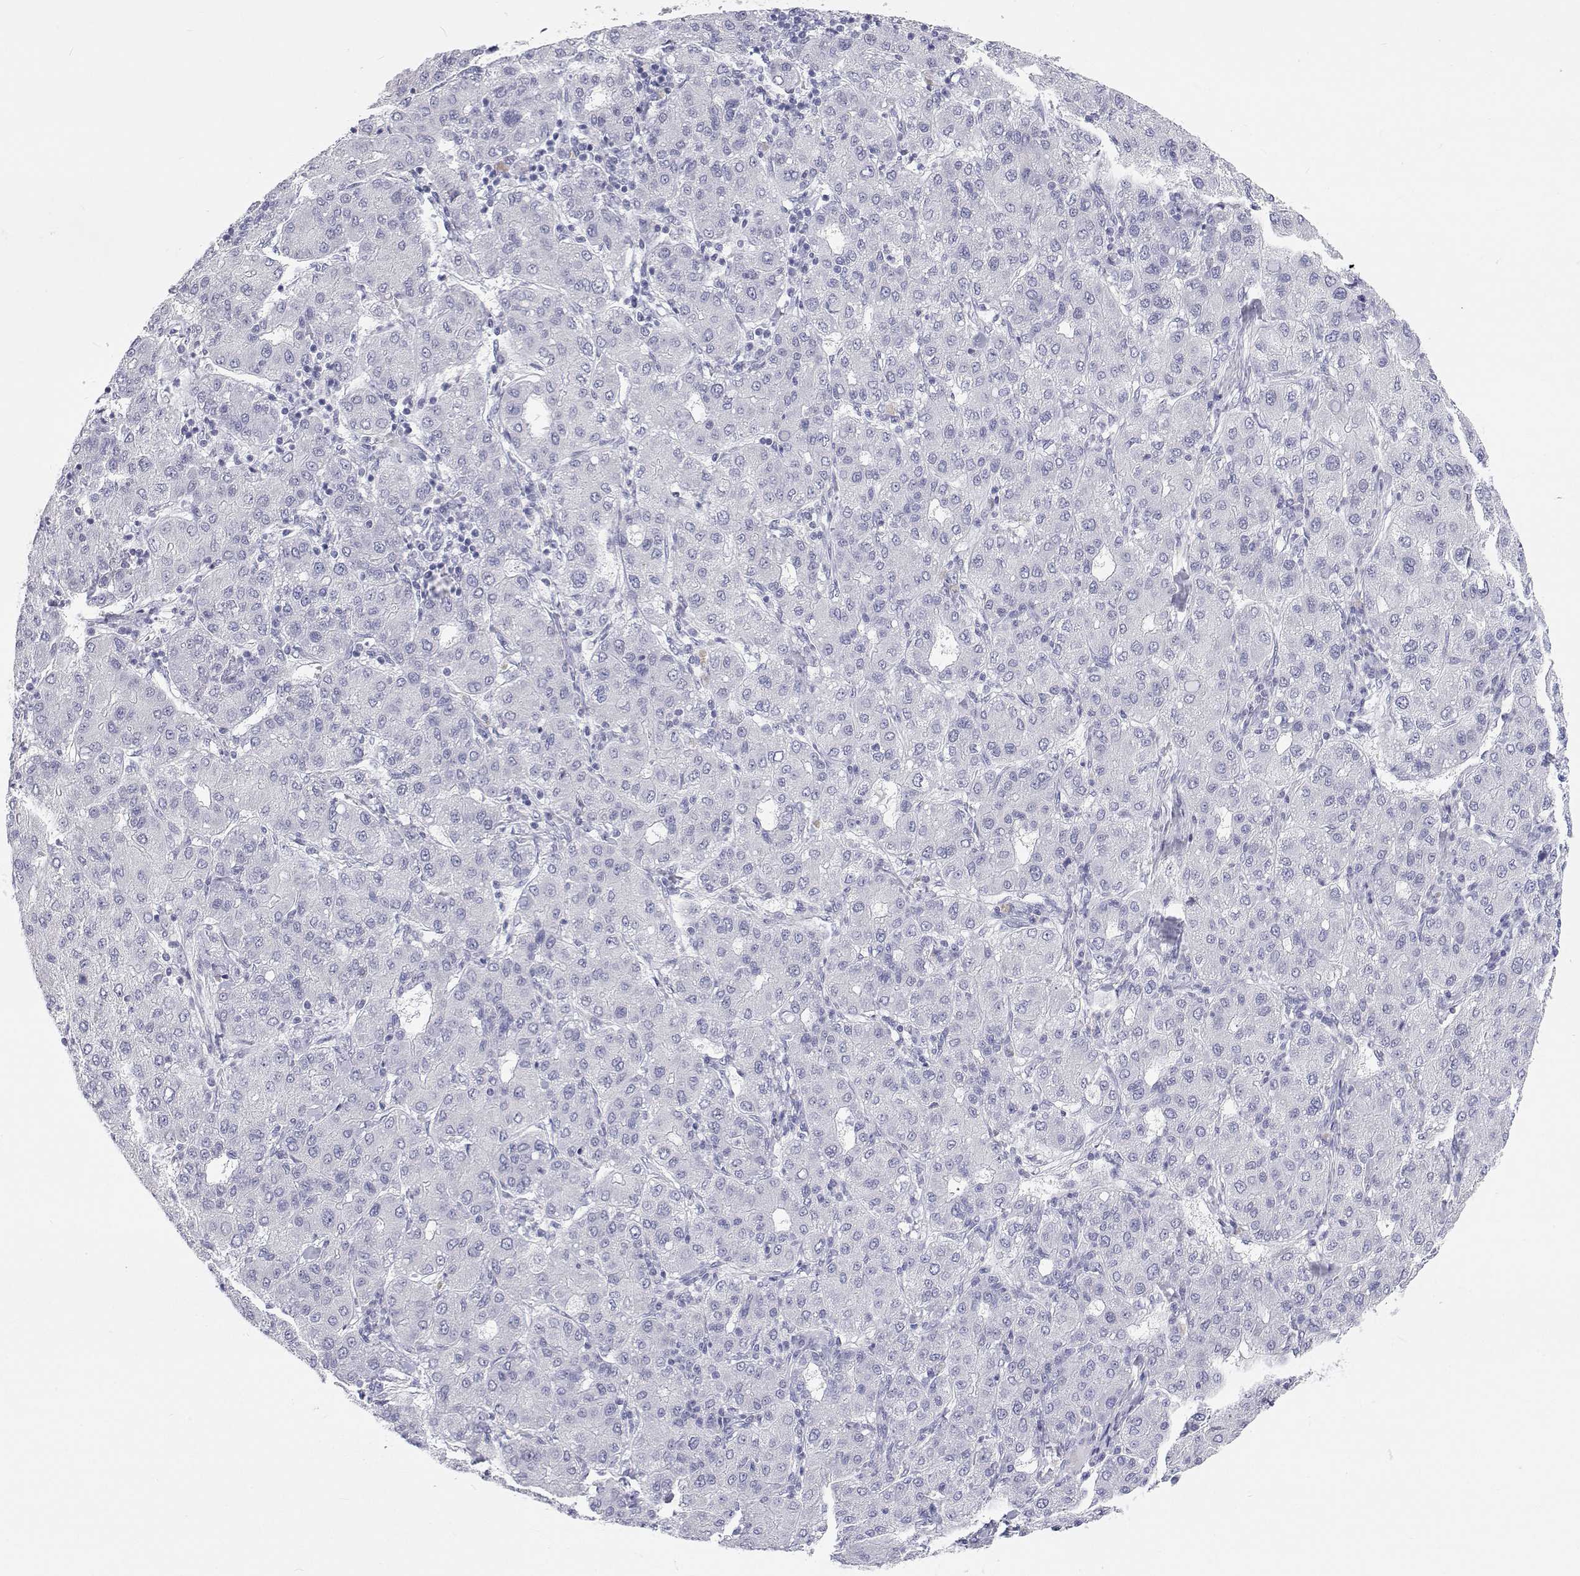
{"staining": {"intensity": "negative", "quantity": "none", "location": "none"}, "tissue": "liver cancer", "cell_type": "Tumor cells", "image_type": "cancer", "snomed": [{"axis": "morphology", "description": "Carcinoma, Hepatocellular, NOS"}, {"axis": "topography", "description": "Liver"}], "caption": "A micrograph of hepatocellular carcinoma (liver) stained for a protein displays no brown staining in tumor cells. The staining was performed using DAB to visualize the protein expression in brown, while the nuclei were stained in blue with hematoxylin (Magnification: 20x).", "gene": "TTN", "patient": {"sex": "male", "age": 65}}